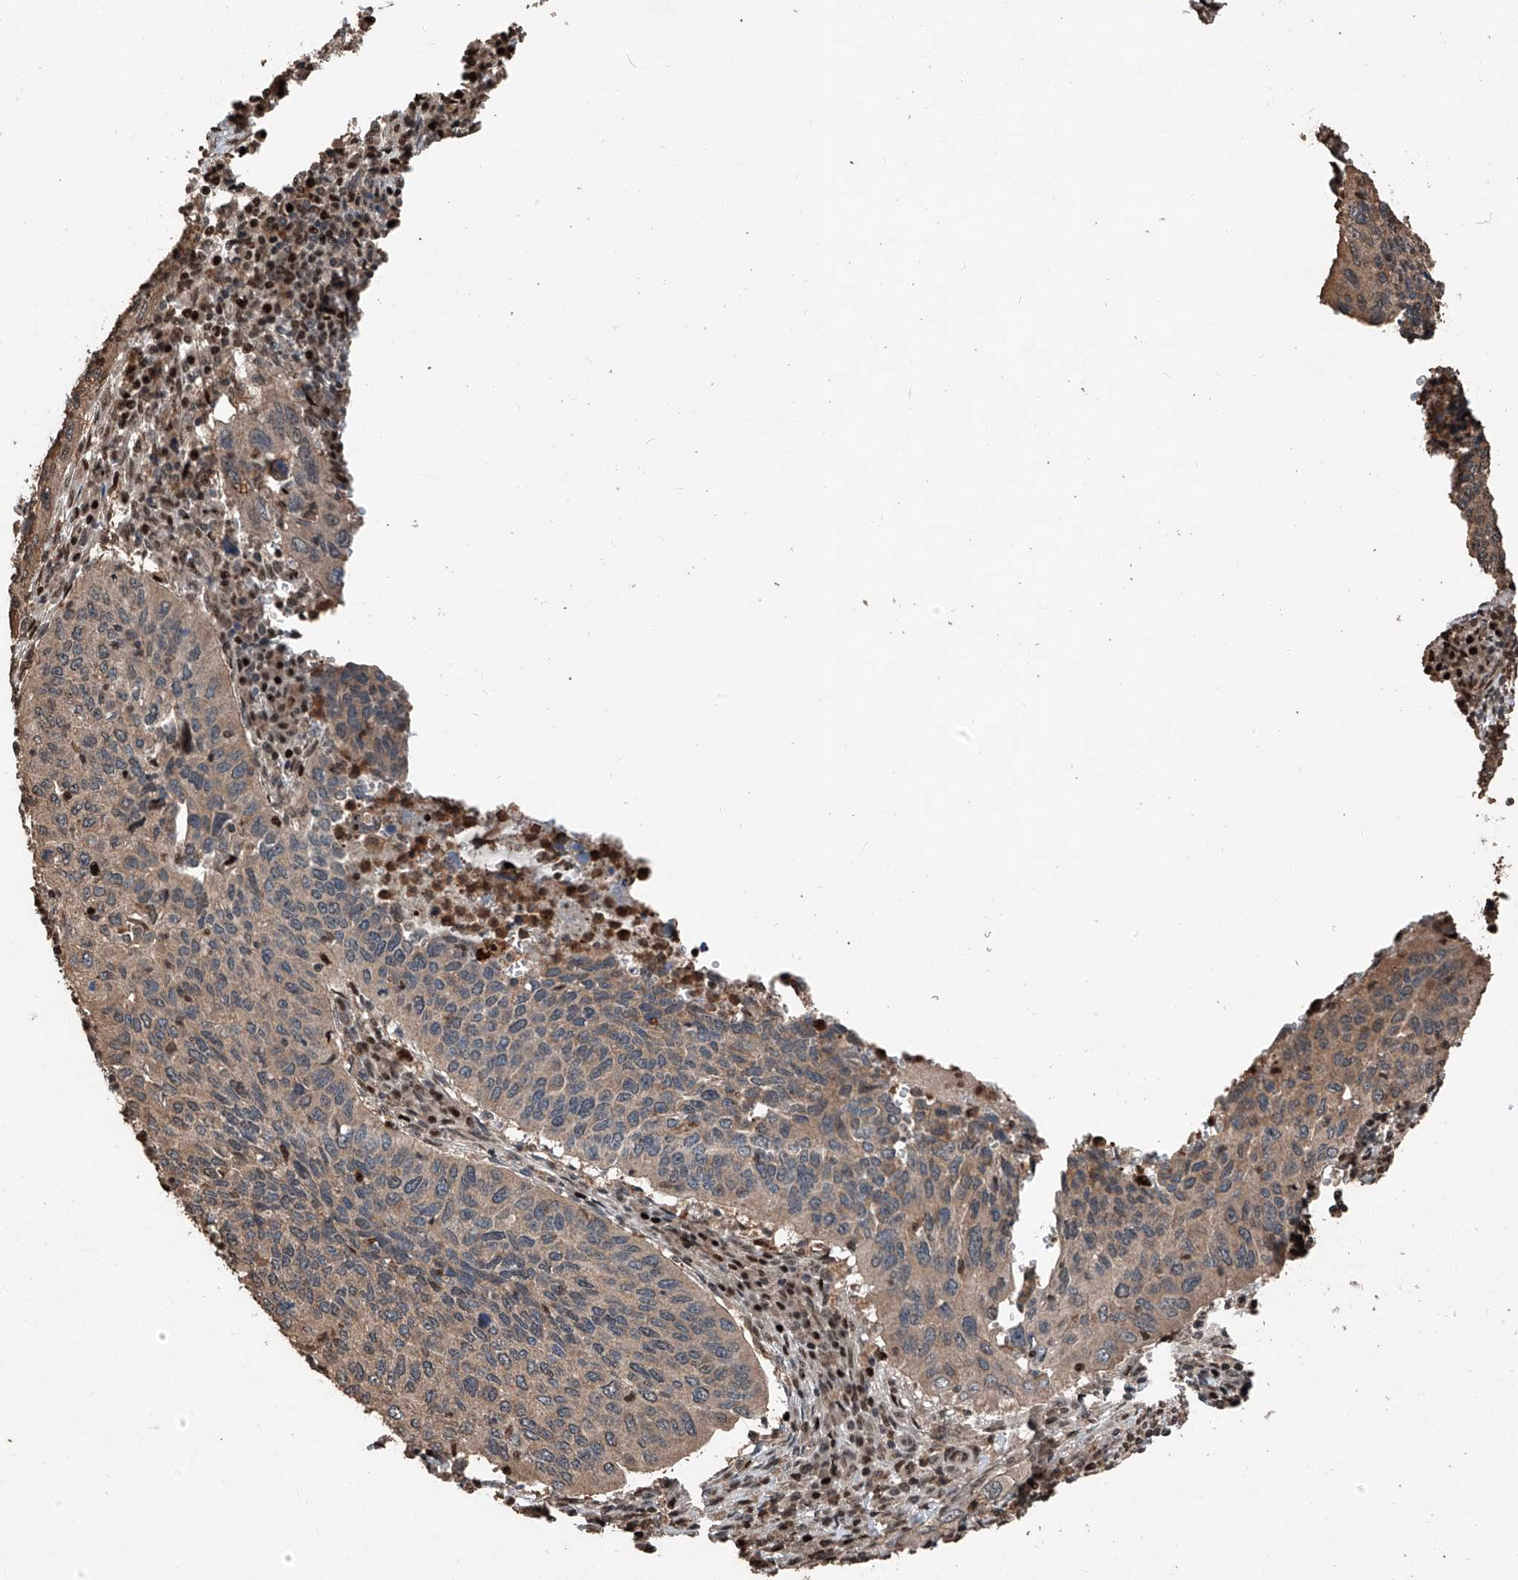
{"staining": {"intensity": "weak", "quantity": "25%-75%", "location": "cytoplasmic/membranous"}, "tissue": "cervical cancer", "cell_type": "Tumor cells", "image_type": "cancer", "snomed": [{"axis": "morphology", "description": "Squamous cell carcinoma, NOS"}, {"axis": "topography", "description": "Cervix"}], "caption": "Brown immunohistochemical staining in human cervical squamous cell carcinoma shows weak cytoplasmic/membranous positivity in about 25%-75% of tumor cells.", "gene": "RMND1", "patient": {"sex": "female", "age": 38}}